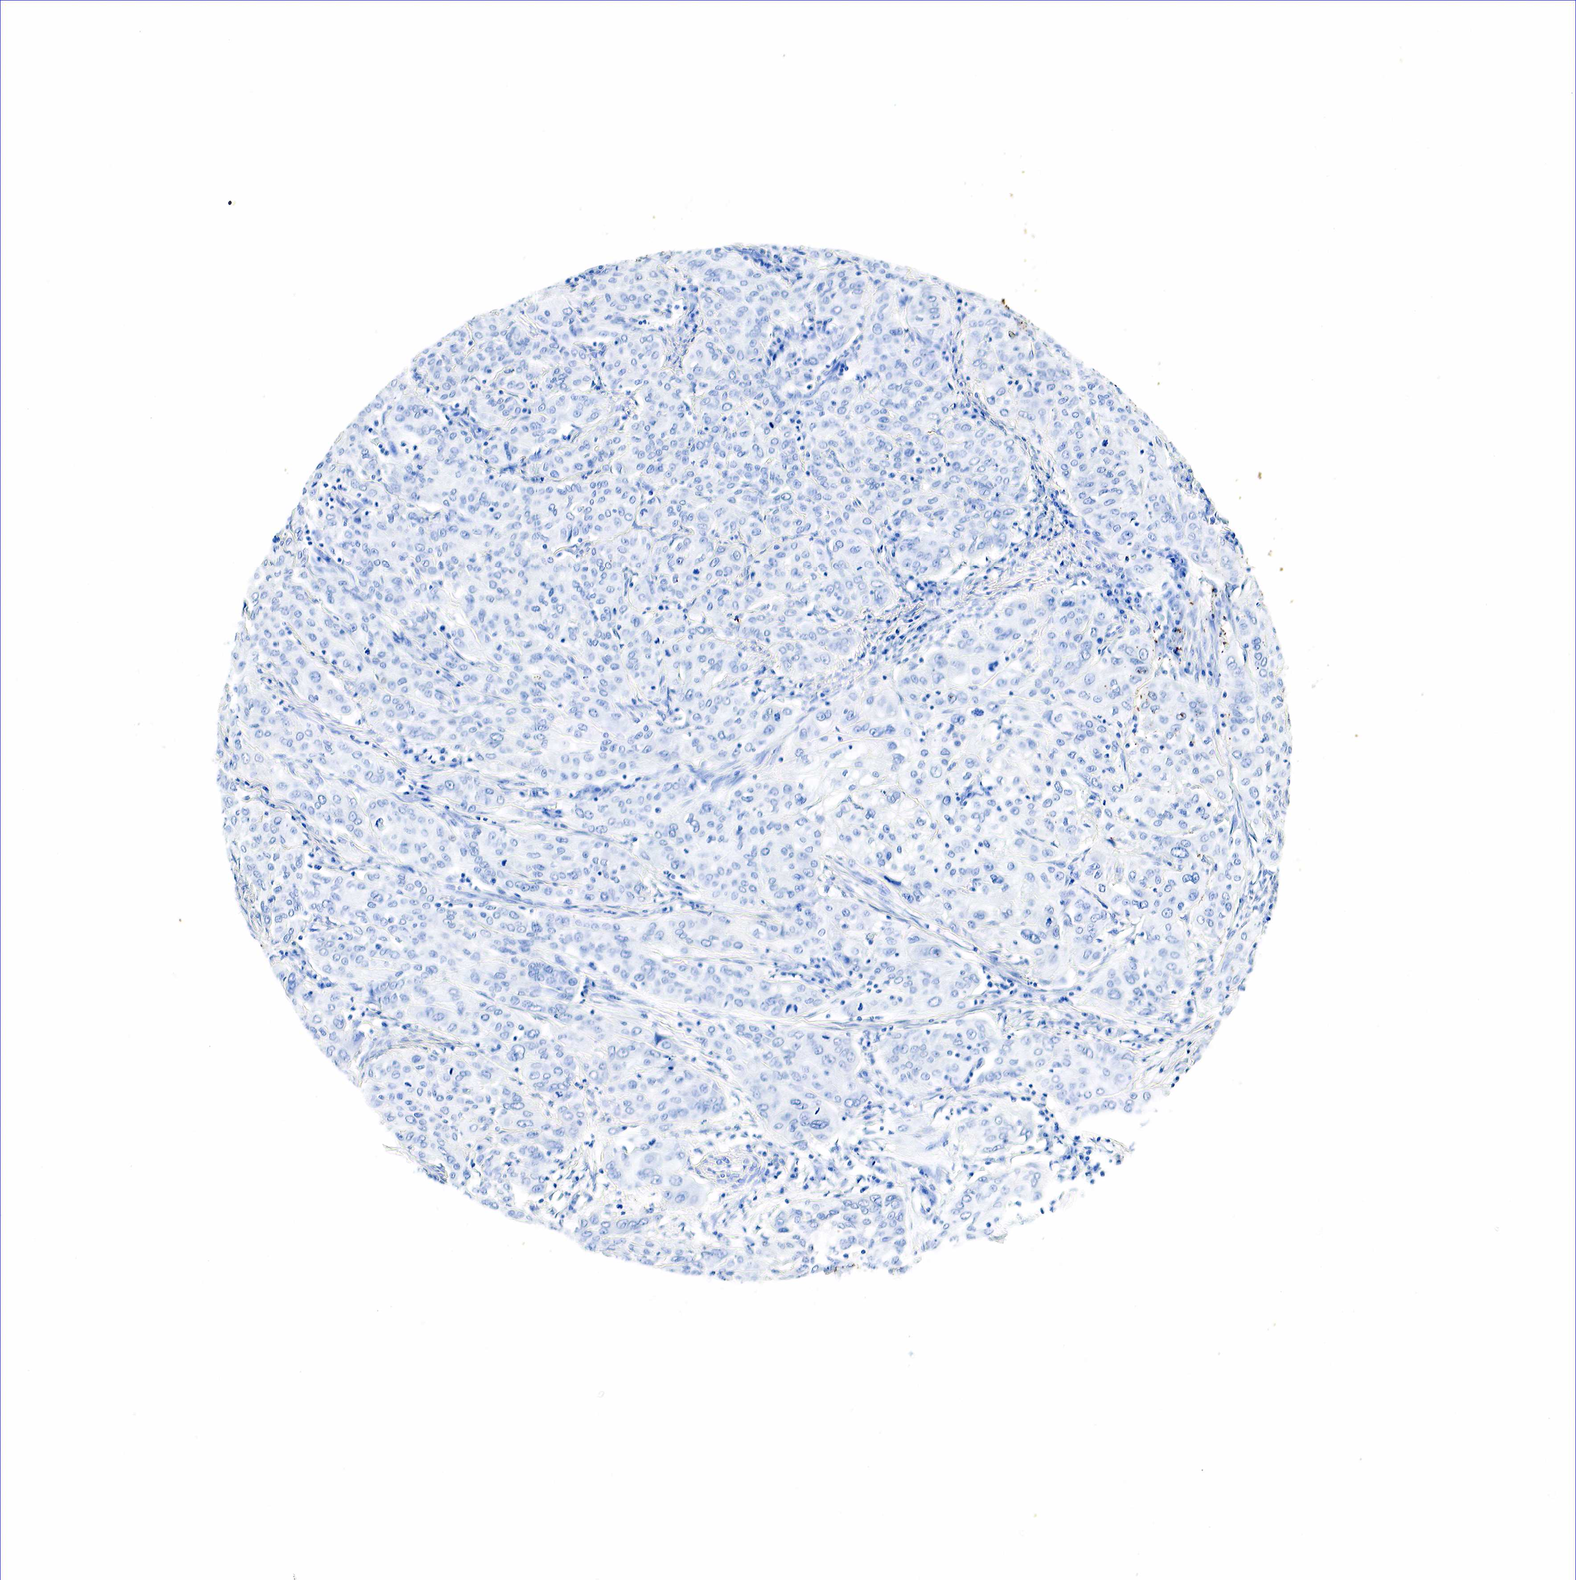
{"staining": {"intensity": "negative", "quantity": "none", "location": "none"}, "tissue": "cervical cancer", "cell_type": "Tumor cells", "image_type": "cancer", "snomed": [{"axis": "morphology", "description": "Squamous cell carcinoma, NOS"}, {"axis": "topography", "description": "Cervix"}], "caption": "A high-resolution image shows IHC staining of cervical squamous cell carcinoma, which shows no significant staining in tumor cells. (Immunohistochemistry, brightfield microscopy, high magnification).", "gene": "ACP3", "patient": {"sex": "female", "age": 38}}